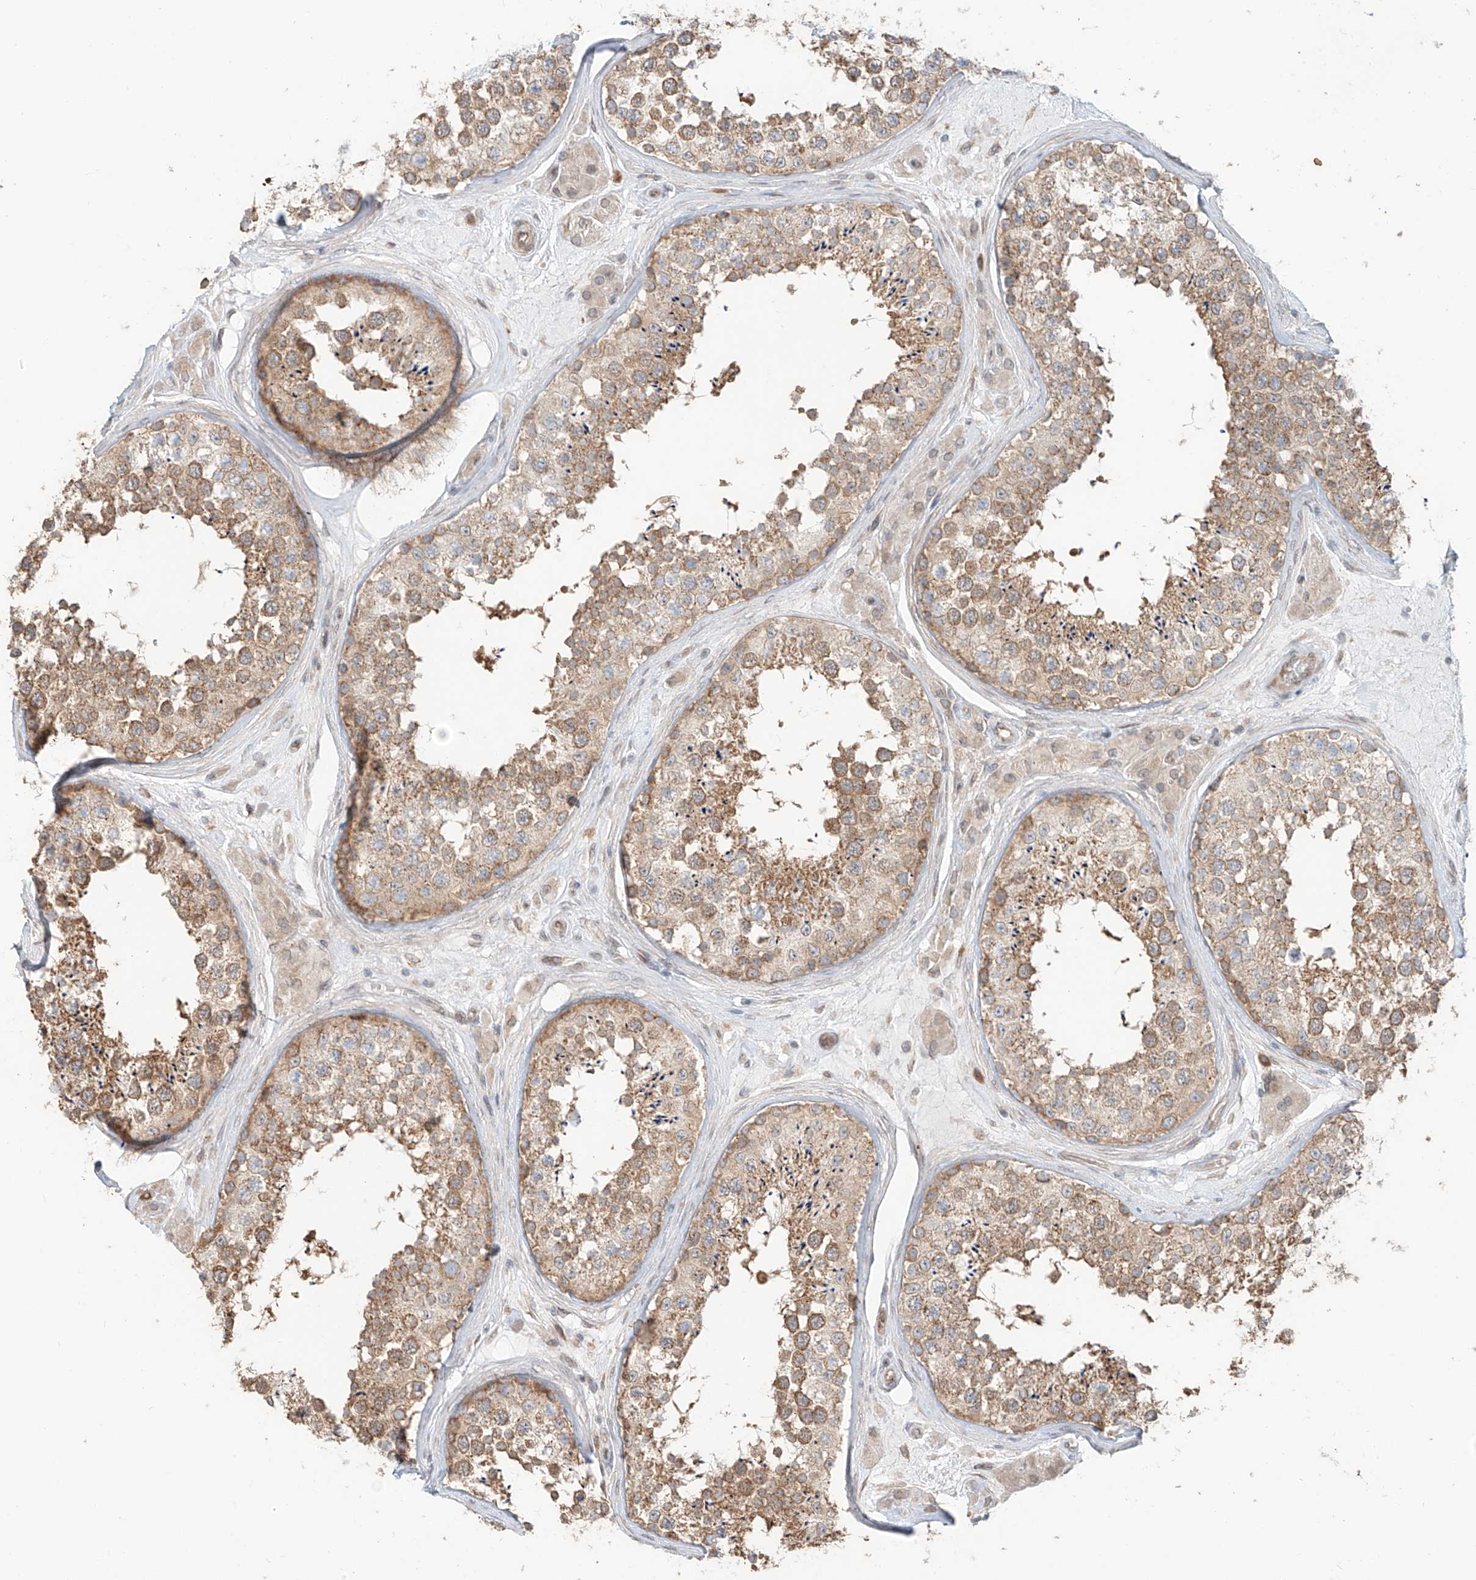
{"staining": {"intensity": "moderate", "quantity": ">75%", "location": "cytoplasmic/membranous"}, "tissue": "testis", "cell_type": "Cells in seminiferous ducts", "image_type": "normal", "snomed": [{"axis": "morphology", "description": "Normal tissue, NOS"}, {"axis": "topography", "description": "Testis"}], "caption": "Immunohistochemistry of unremarkable testis displays medium levels of moderate cytoplasmic/membranous positivity in about >75% of cells in seminiferous ducts.", "gene": "CEP162", "patient": {"sex": "male", "age": 46}}